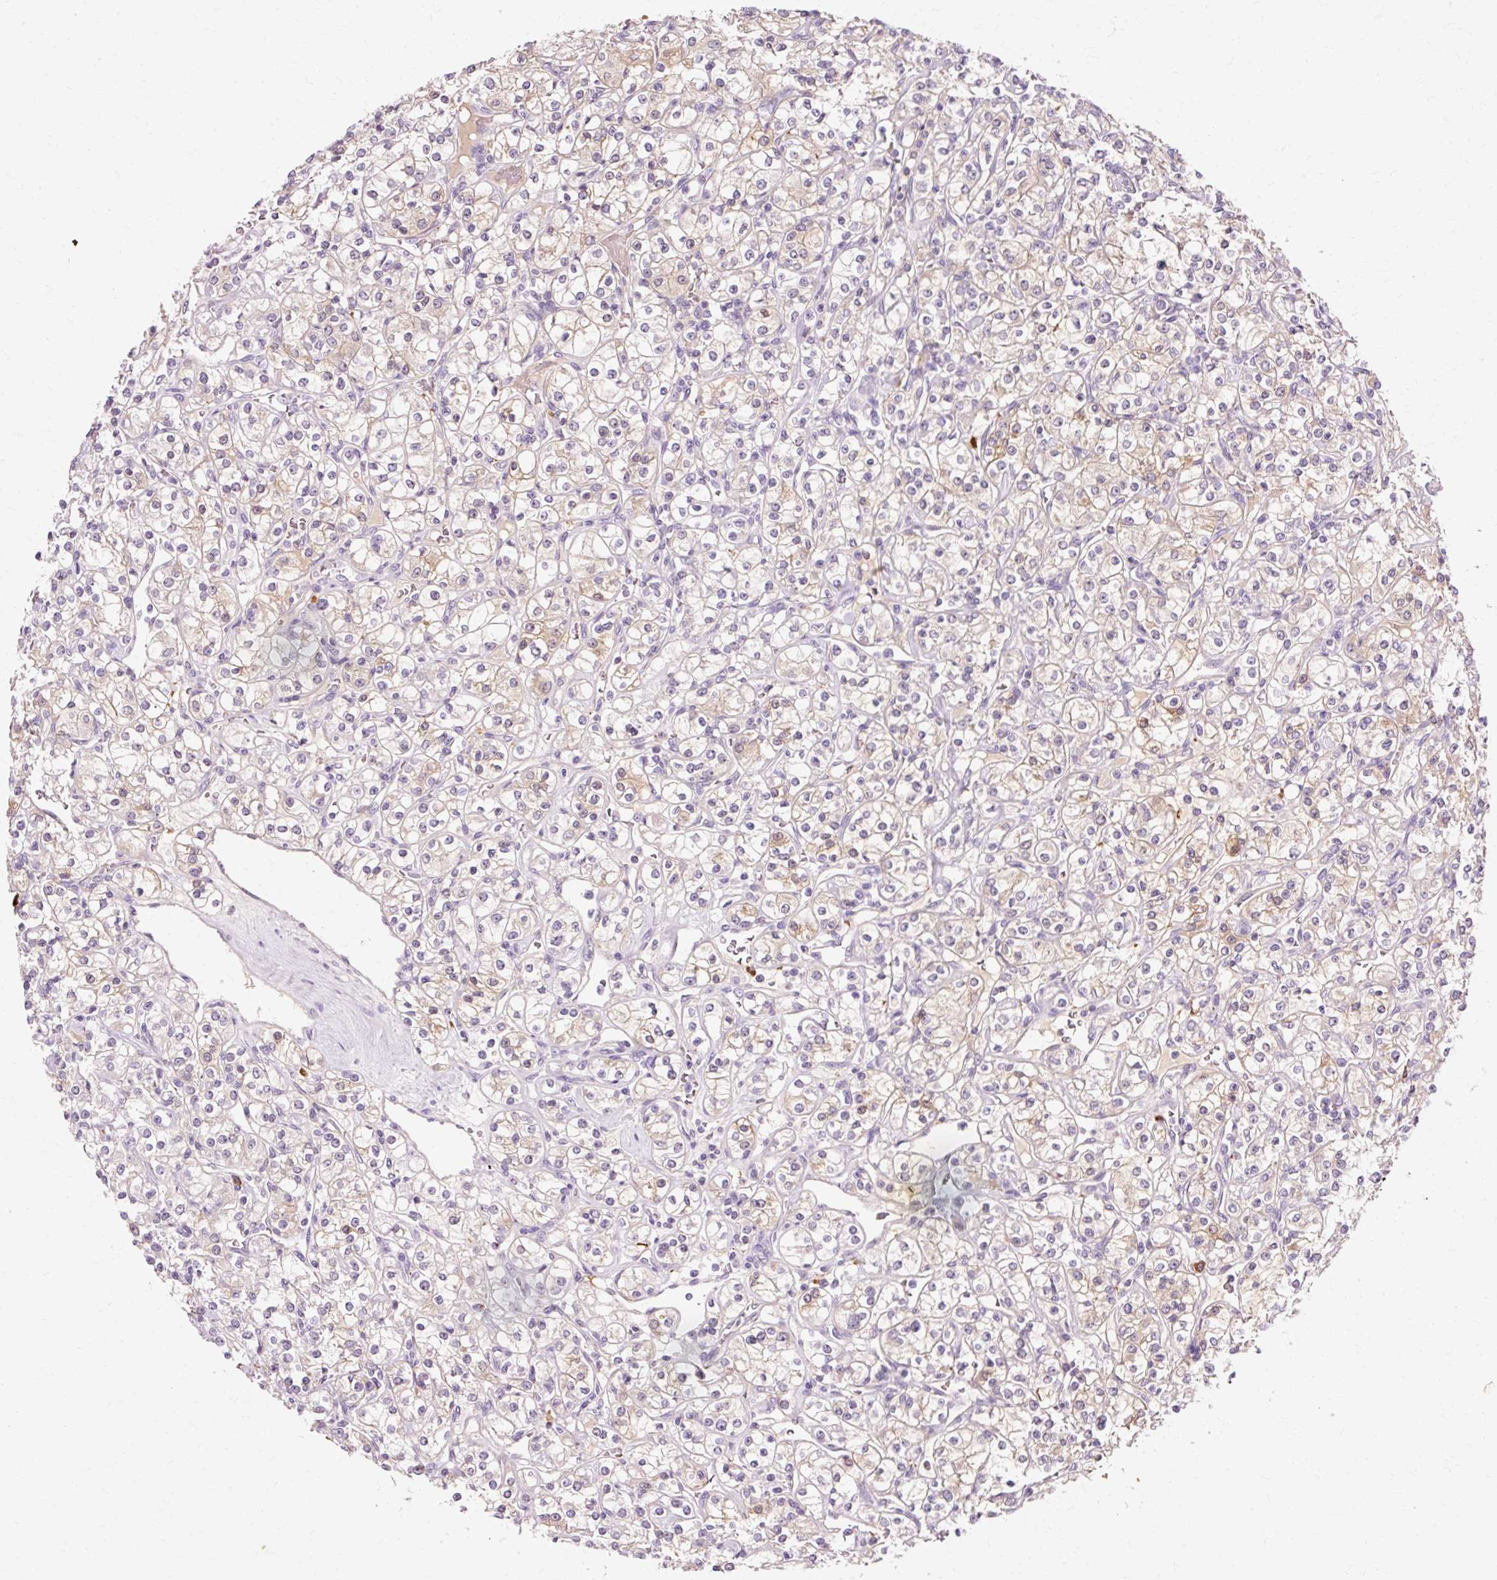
{"staining": {"intensity": "weak", "quantity": "<25%", "location": "cytoplasmic/membranous"}, "tissue": "renal cancer", "cell_type": "Tumor cells", "image_type": "cancer", "snomed": [{"axis": "morphology", "description": "Adenocarcinoma, NOS"}, {"axis": "topography", "description": "Kidney"}], "caption": "DAB (3,3'-diaminobenzidine) immunohistochemical staining of human renal adenocarcinoma demonstrates no significant positivity in tumor cells.", "gene": "VN1R2", "patient": {"sex": "male", "age": 77}}